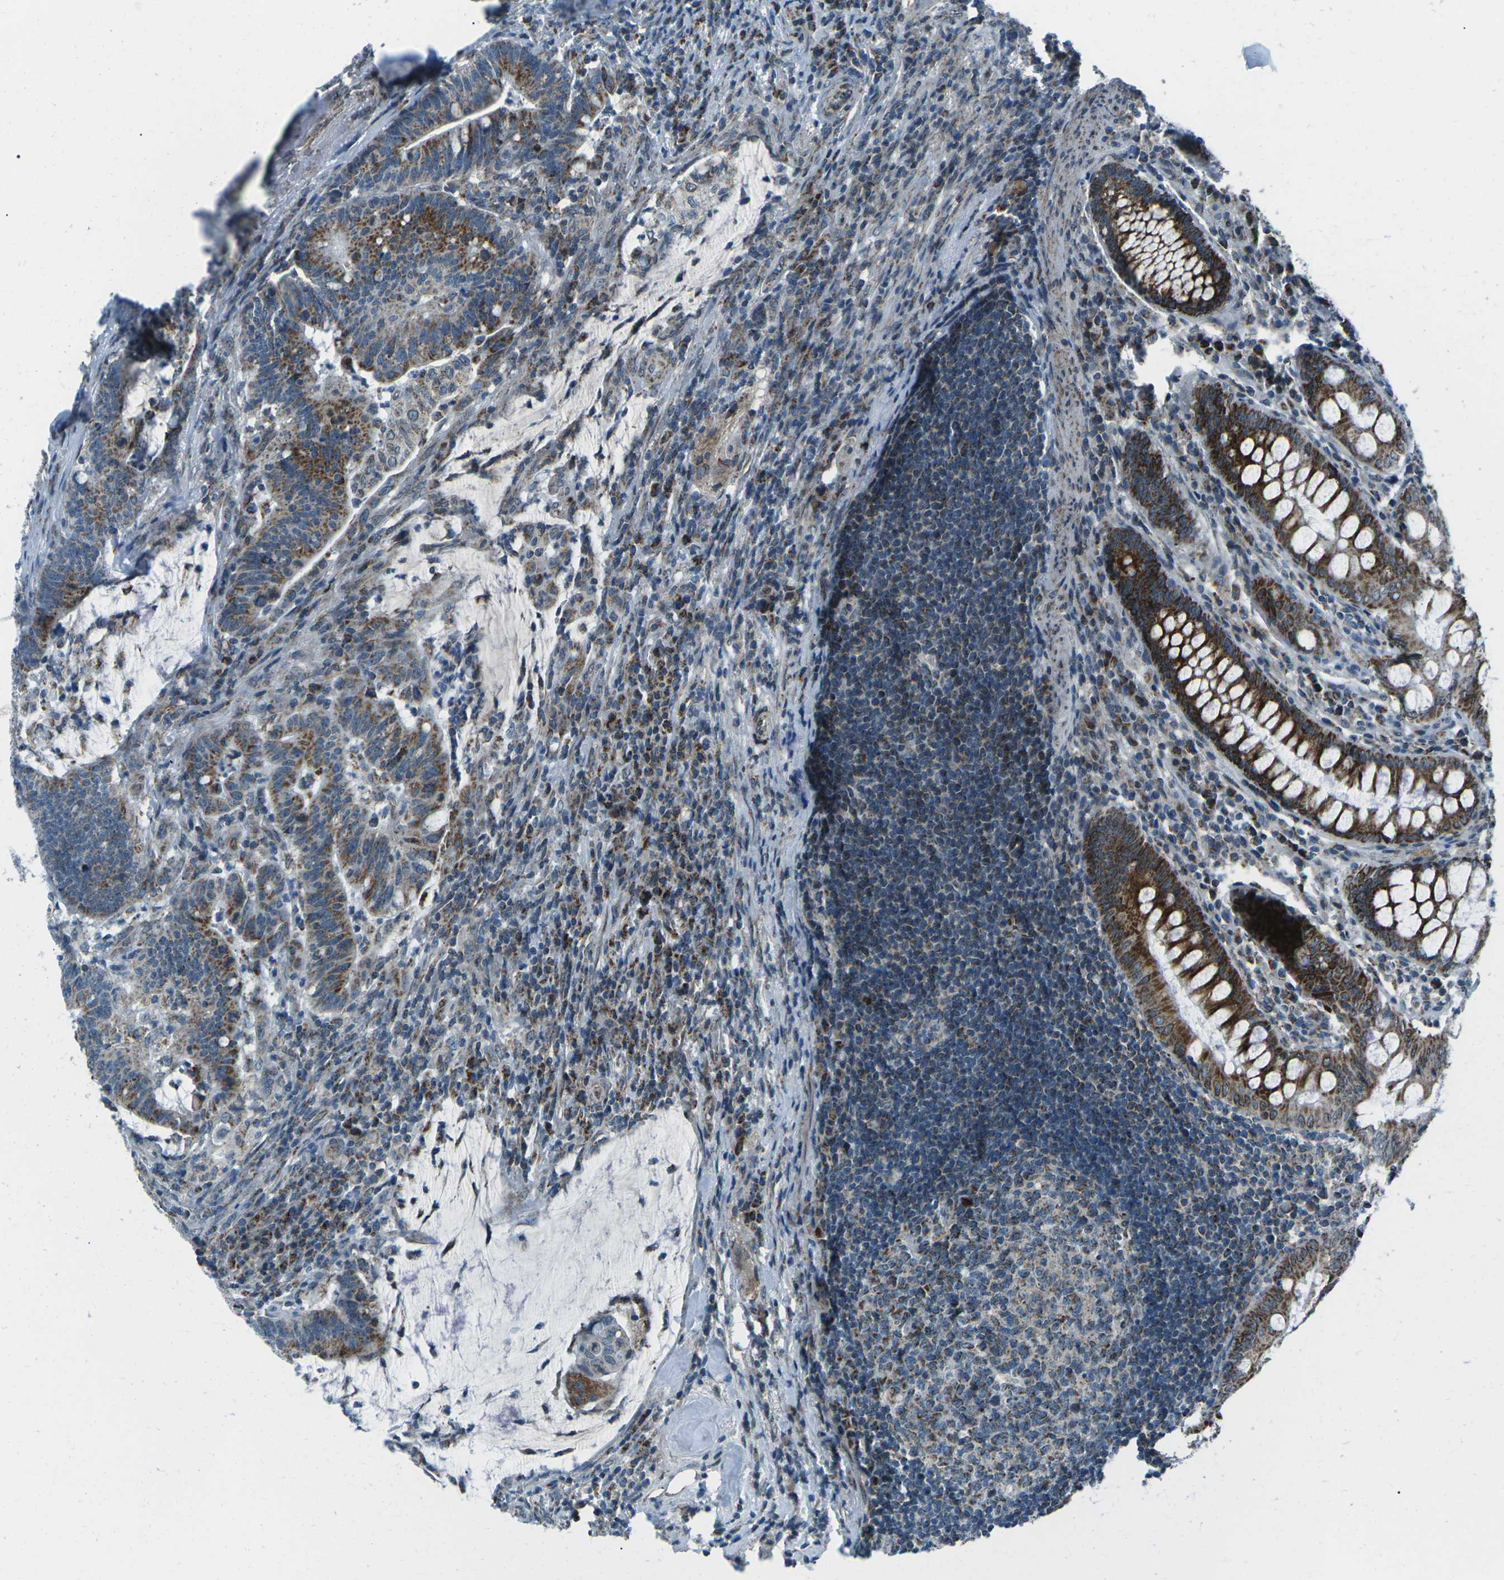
{"staining": {"intensity": "strong", "quantity": ">75%", "location": "cytoplasmic/membranous"}, "tissue": "colorectal cancer", "cell_type": "Tumor cells", "image_type": "cancer", "snomed": [{"axis": "morphology", "description": "Normal tissue, NOS"}, {"axis": "morphology", "description": "Adenocarcinoma, NOS"}, {"axis": "topography", "description": "Colon"}], "caption": "Immunohistochemistry (IHC) (DAB (3,3'-diaminobenzidine)) staining of human adenocarcinoma (colorectal) exhibits strong cytoplasmic/membranous protein positivity in about >75% of tumor cells.", "gene": "RFESD", "patient": {"sex": "female", "age": 66}}